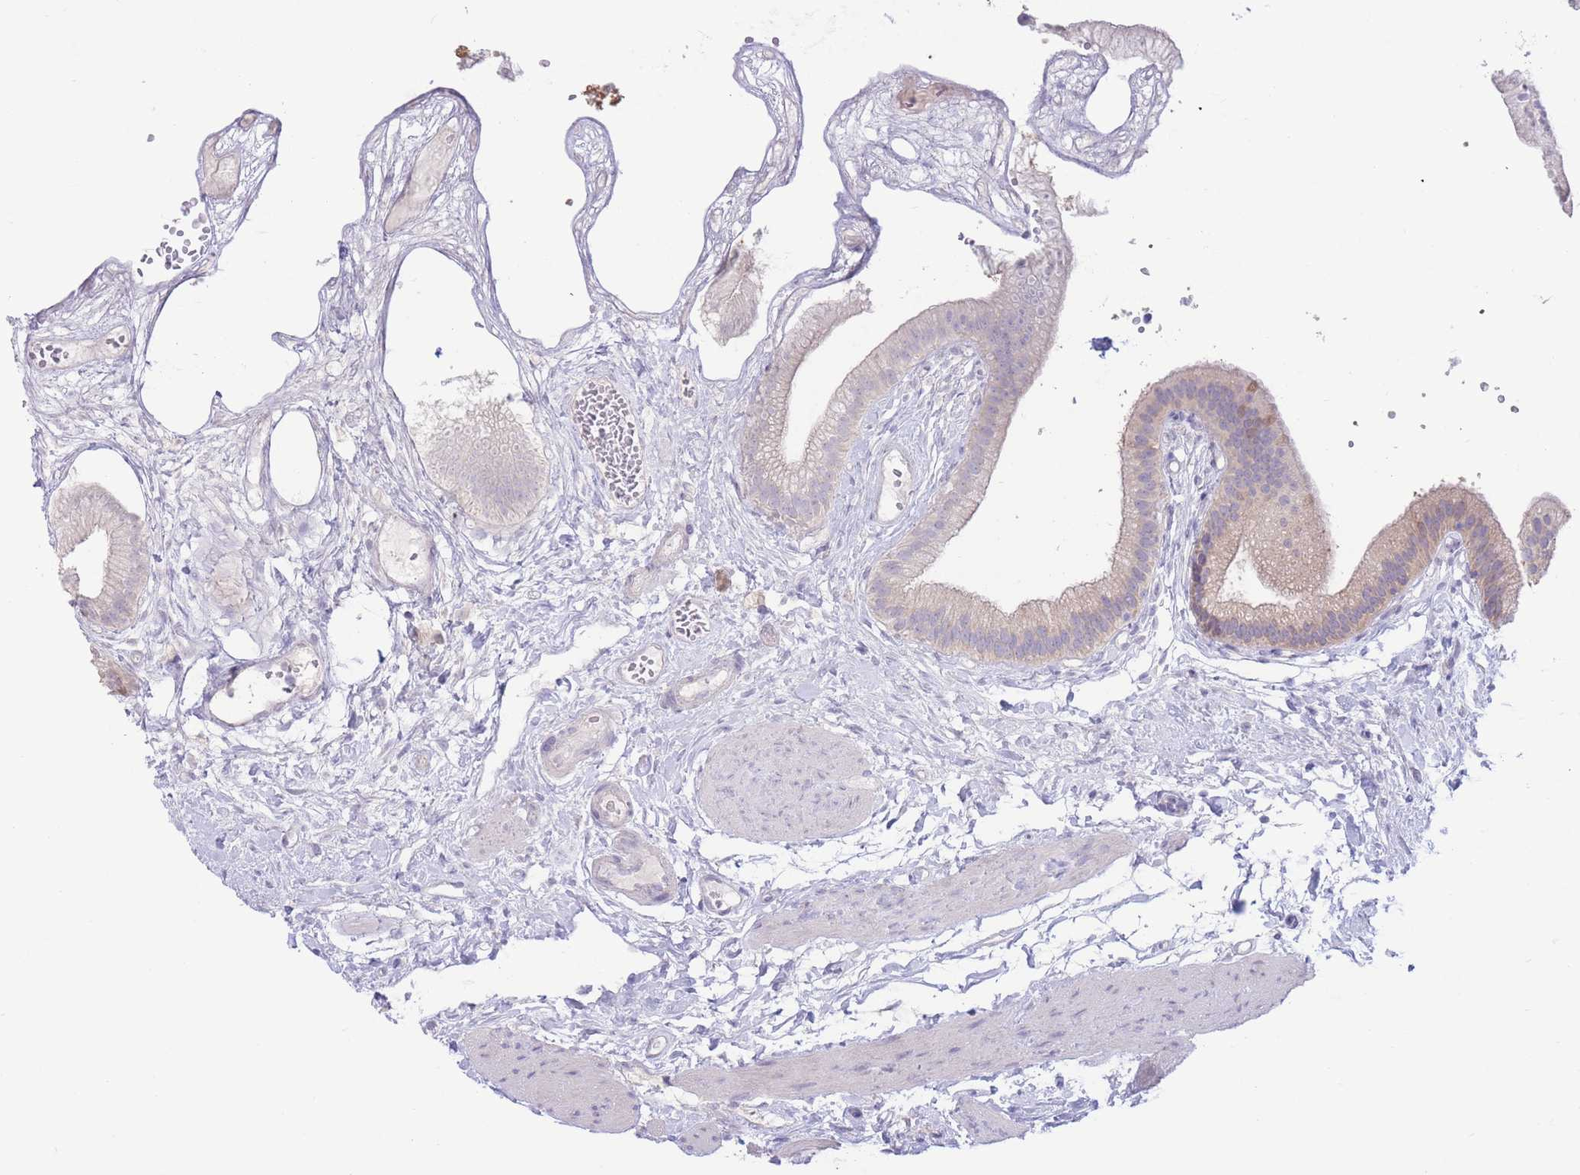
{"staining": {"intensity": "moderate", "quantity": "25%-75%", "location": "cytoplasmic/membranous"}, "tissue": "gallbladder", "cell_type": "Glandular cells", "image_type": "normal", "snomed": [{"axis": "morphology", "description": "Normal tissue, NOS"}, {"axis": "topography", "description": "Gallbladder"}], "caption": "Immunohistochemistry (IHC) of unremarkable human gallbladder exhibits medium levels of moderate cytoplasmic/membranous positivity in about 25%-75% of glandular cells.", "gene": "FAH", "patient": {"sex": "female", "age": 54}}